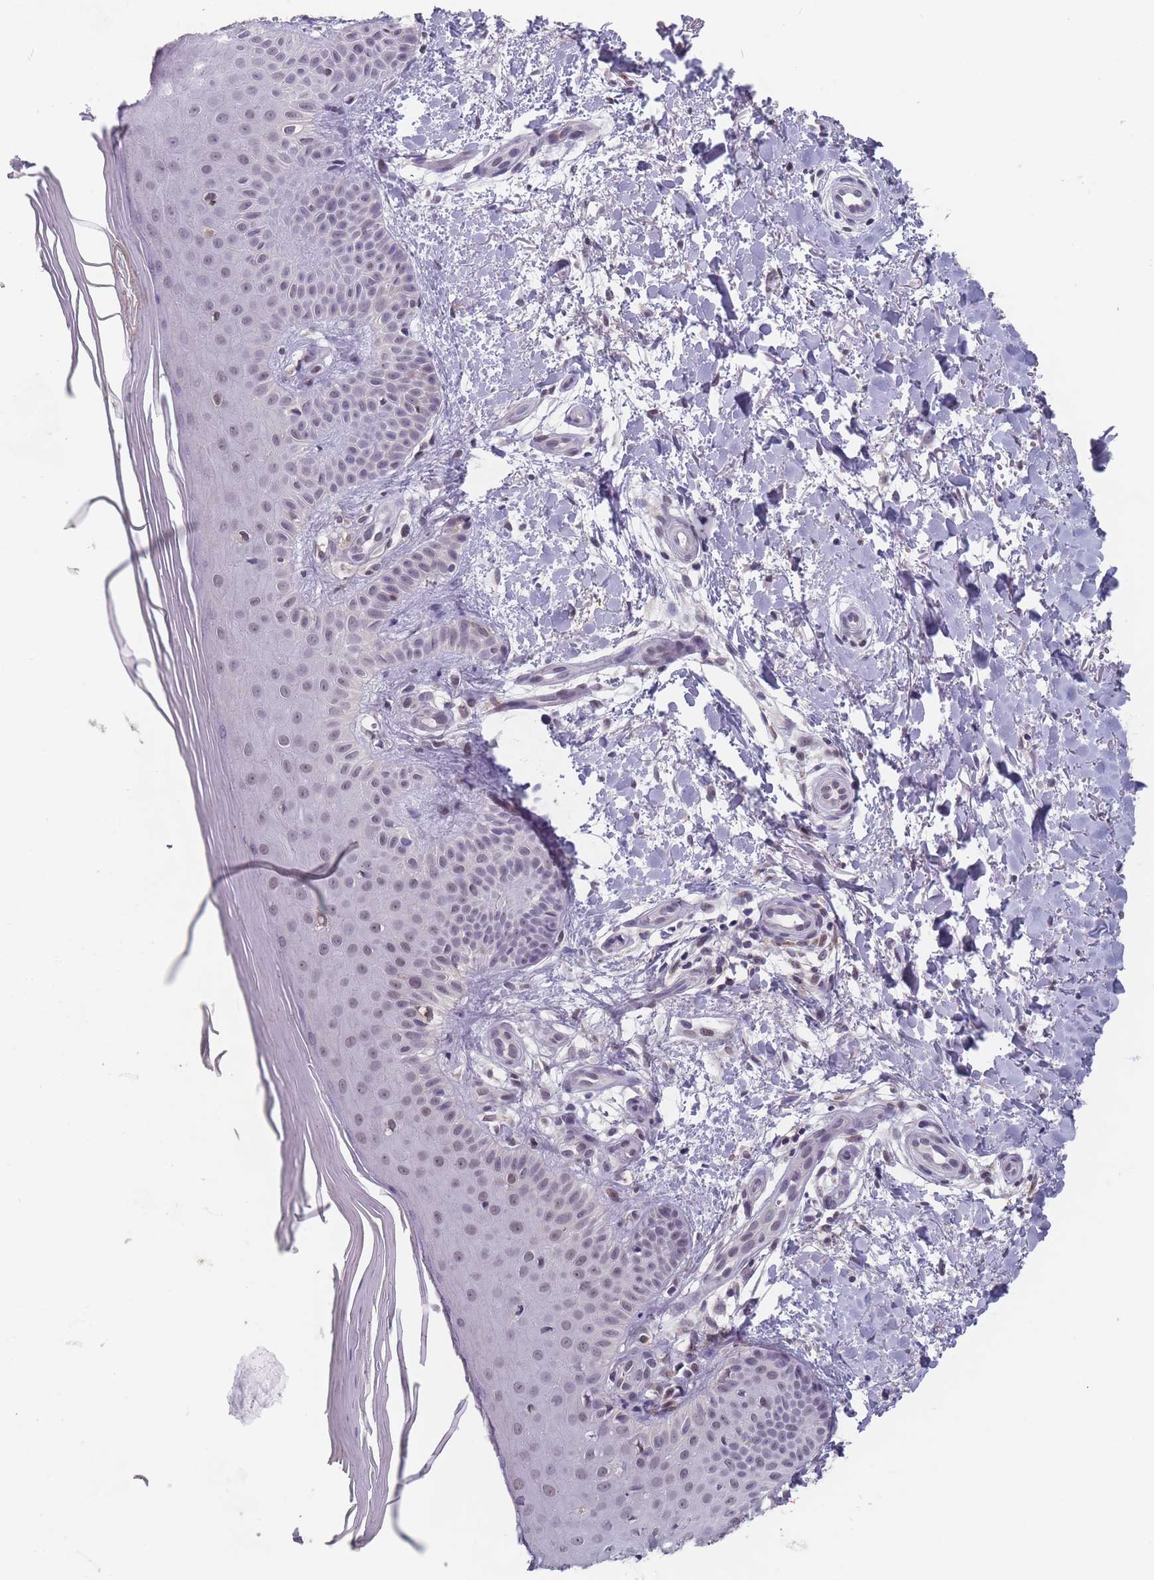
{"staining": {"intensity": "negative", "quantity": "none", "location": "none"}, "tissue": "skin", "cell_type": "Fibroblasts", "image_type": "normal", "snomed": [{"axis": "morphology", "description": "Normal tissue, NOS"}, {"axis": "topography", "description": "Skin"}], "caption": "Immunohistochemical staining of unremarkable skin shows no significant expression in fibroblasts. The staining is performed using DAB brown chromogen with nuclei counter-stained in using hematoxylin.", "gene": "PEX7", "patient": {"sex": "male", "age": 81}}